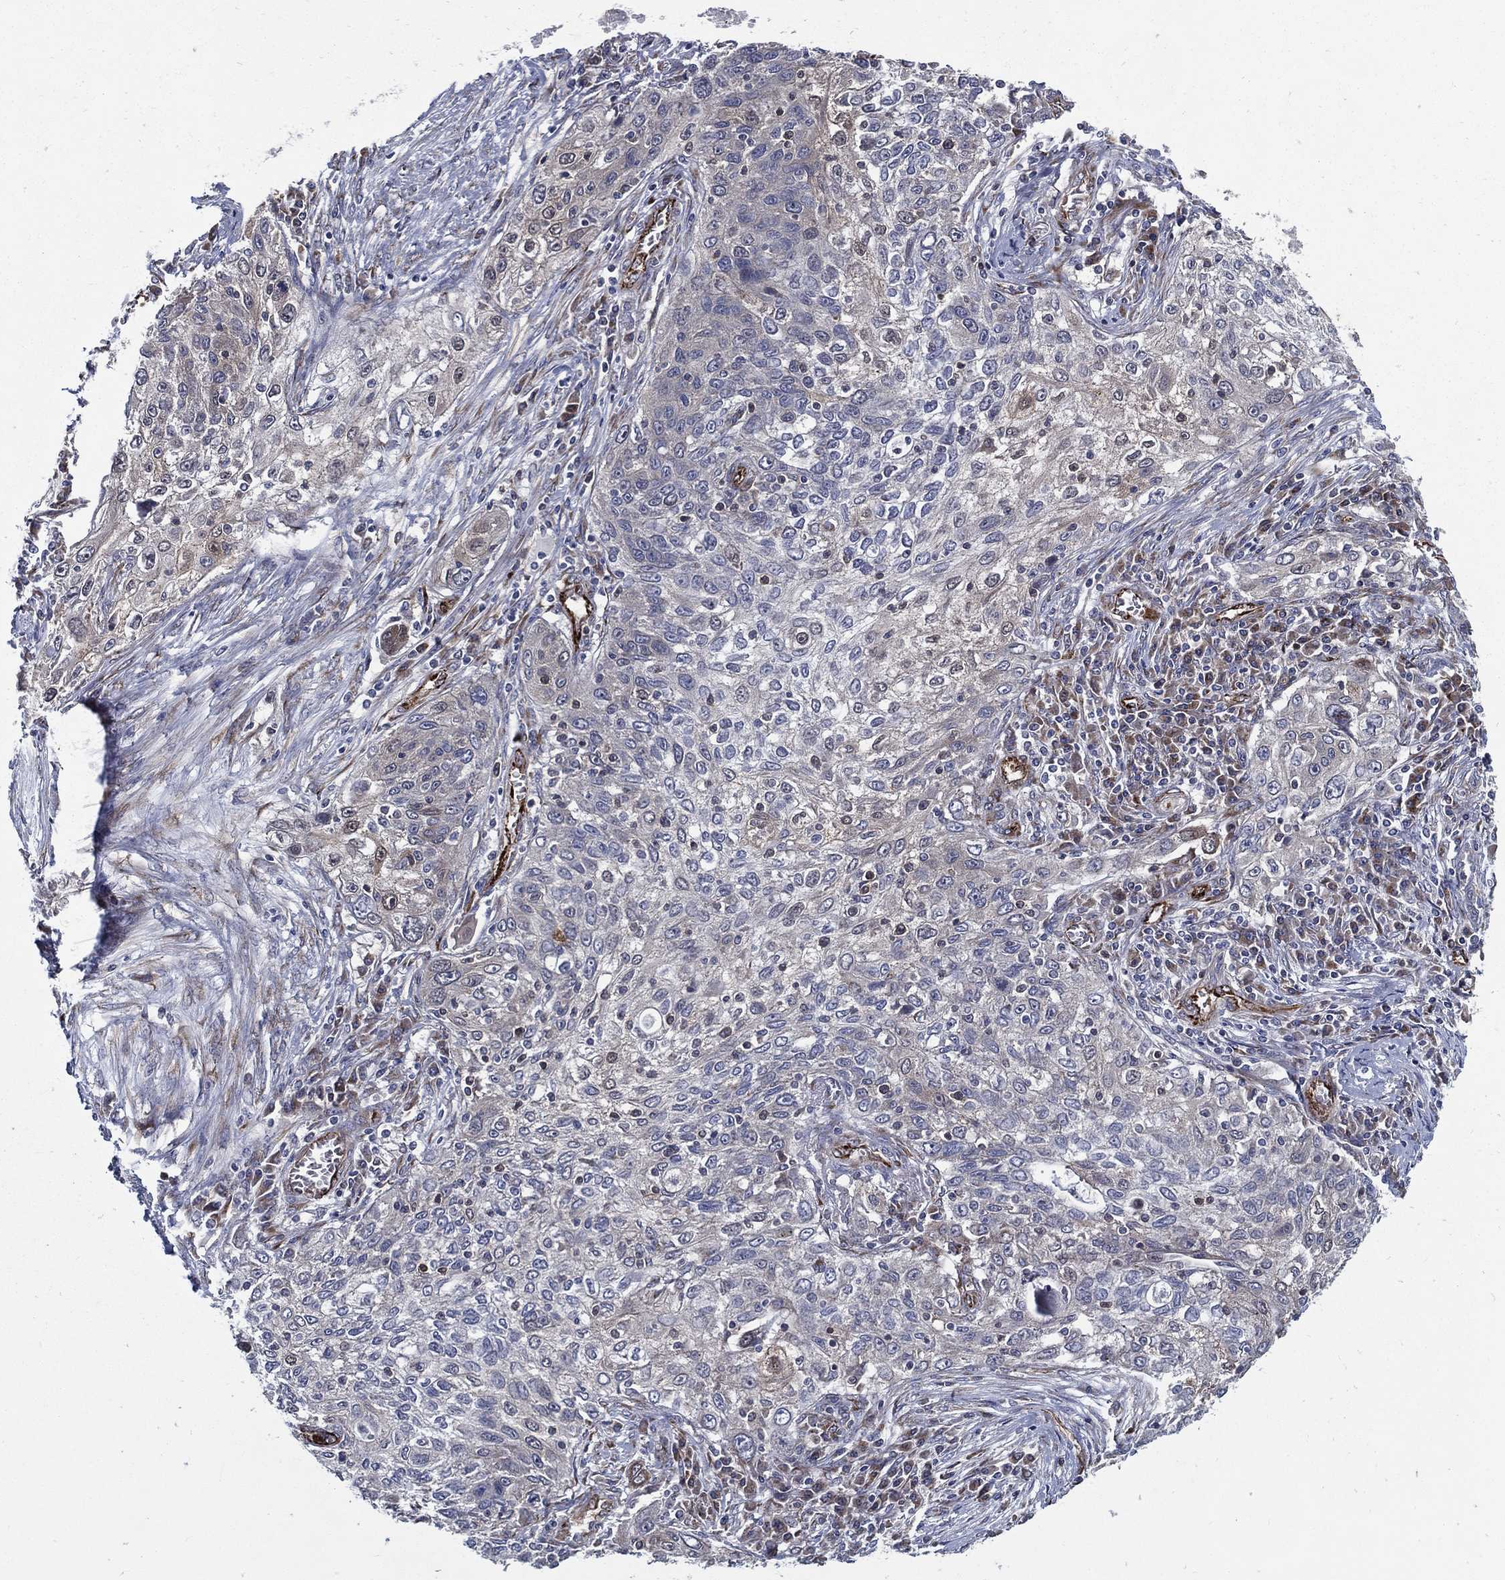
{"staining": {"intensity": "negative", "quantity": "none", "location": "none"}, "tissue": "lung cancer", "cell_type": "Tumor cells", "image_type": "cancer", "snomed": [{"axis": "morphology", "description": "Squamous cell carcinoma, NOS"}, {"axis": "topography", "description": "Lung"}], "caption": "Histopathology image shows no protein positivity in tumor cells of lung cancer (squamous cell carcinoma) tissue.", "gene": "ARHGAP11A", "patient": {"sex": "female", "age": 69}}